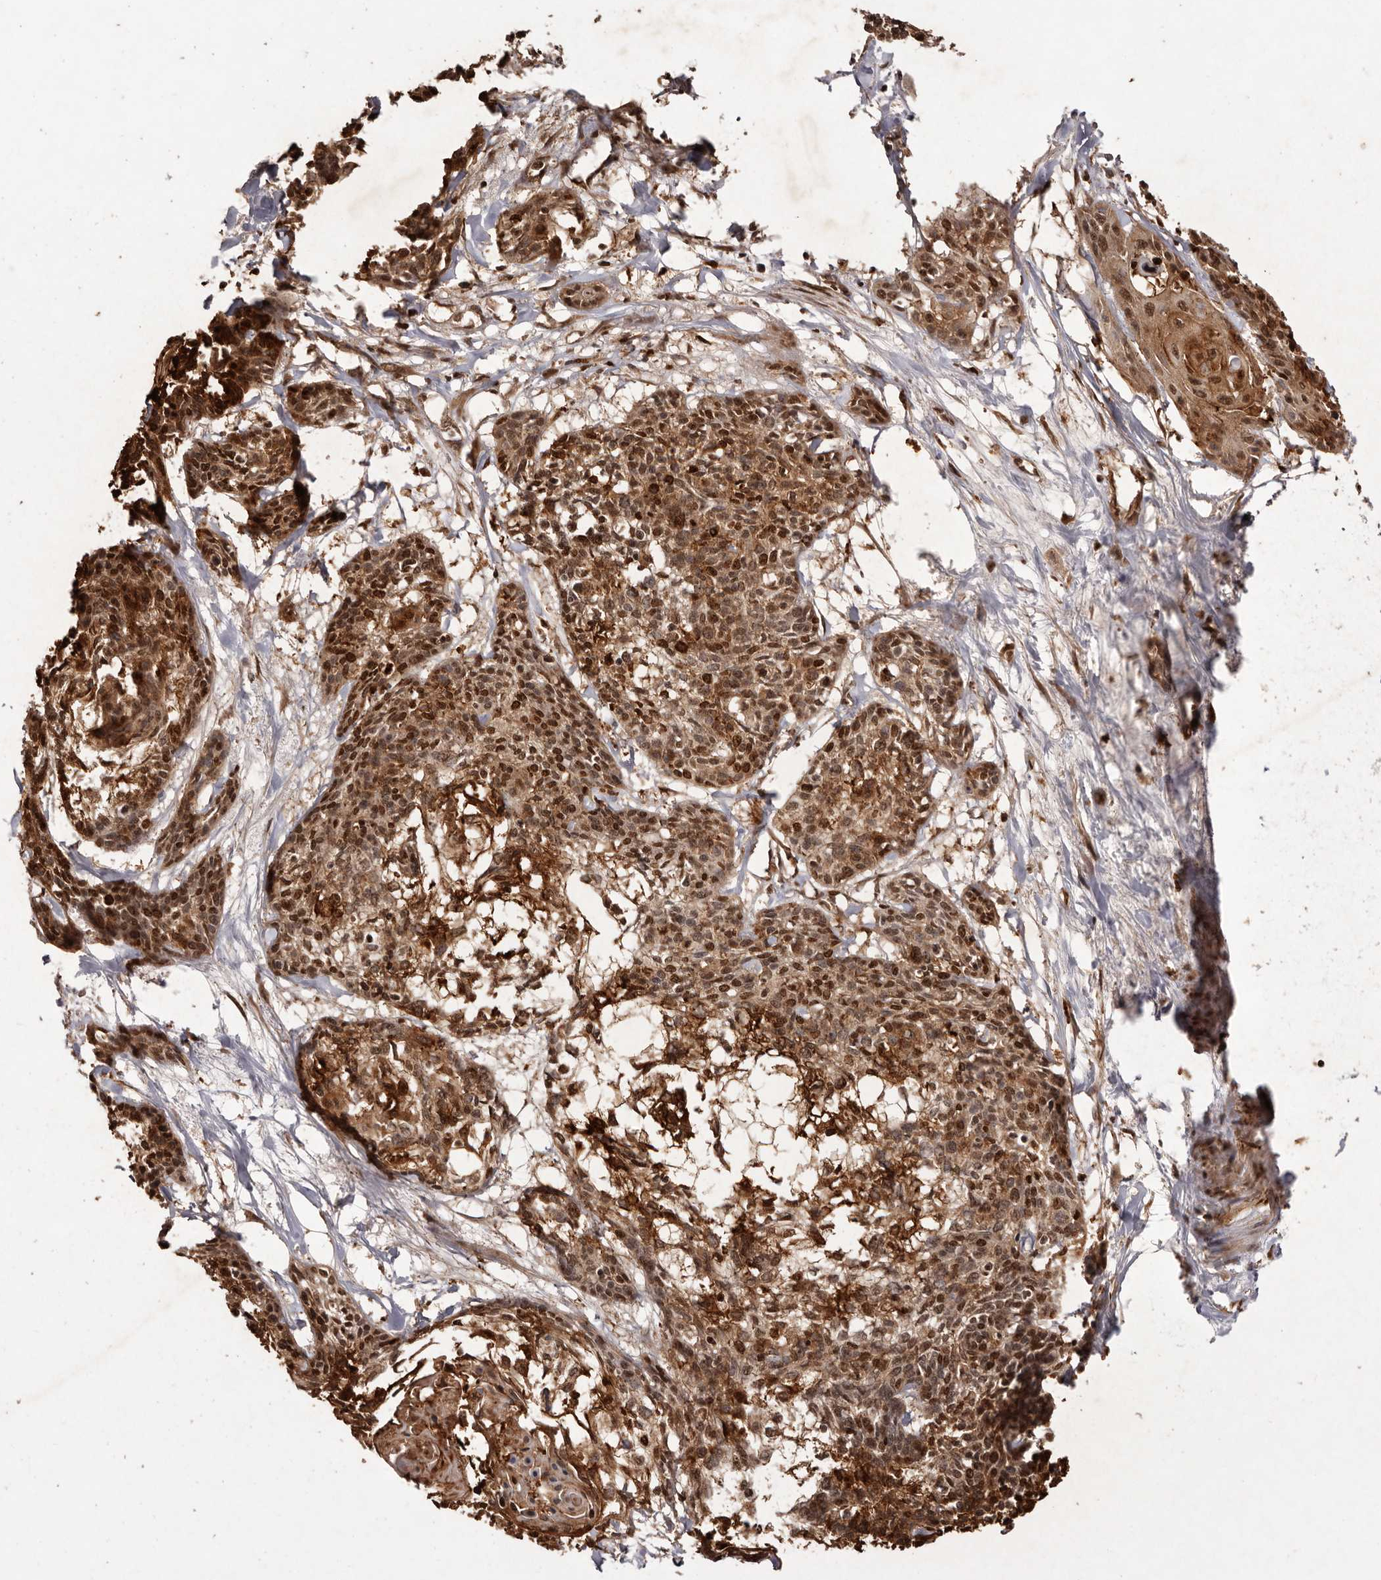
{"staining": {"intensity": "moderate", "quantity": ">75%", "location": "cytoplasmic/membranous,nuclear"}, "tissue": "cervical cancer", "cell_type": "Tumor cells", "image_type": "cancer", "snomed": [{"axis": "morphology", "description": "Squamous cell carcinoma, NOS"}, {"axis": "topography", "description": "Cervix"}], "caption": "Immunohistochemical staining of human cervical cancer (squamous cell carcinoma) reveals medium levels of moderate cytoplasmic/membranous and nuclear expression in approximately >75% of tumor cells. Immunohistochemistry (ihc) stains the protein in brown and the nuclei are stained blue.", "gene": "NOTCH1", "patient": {"sex": "female", "age": 57}}